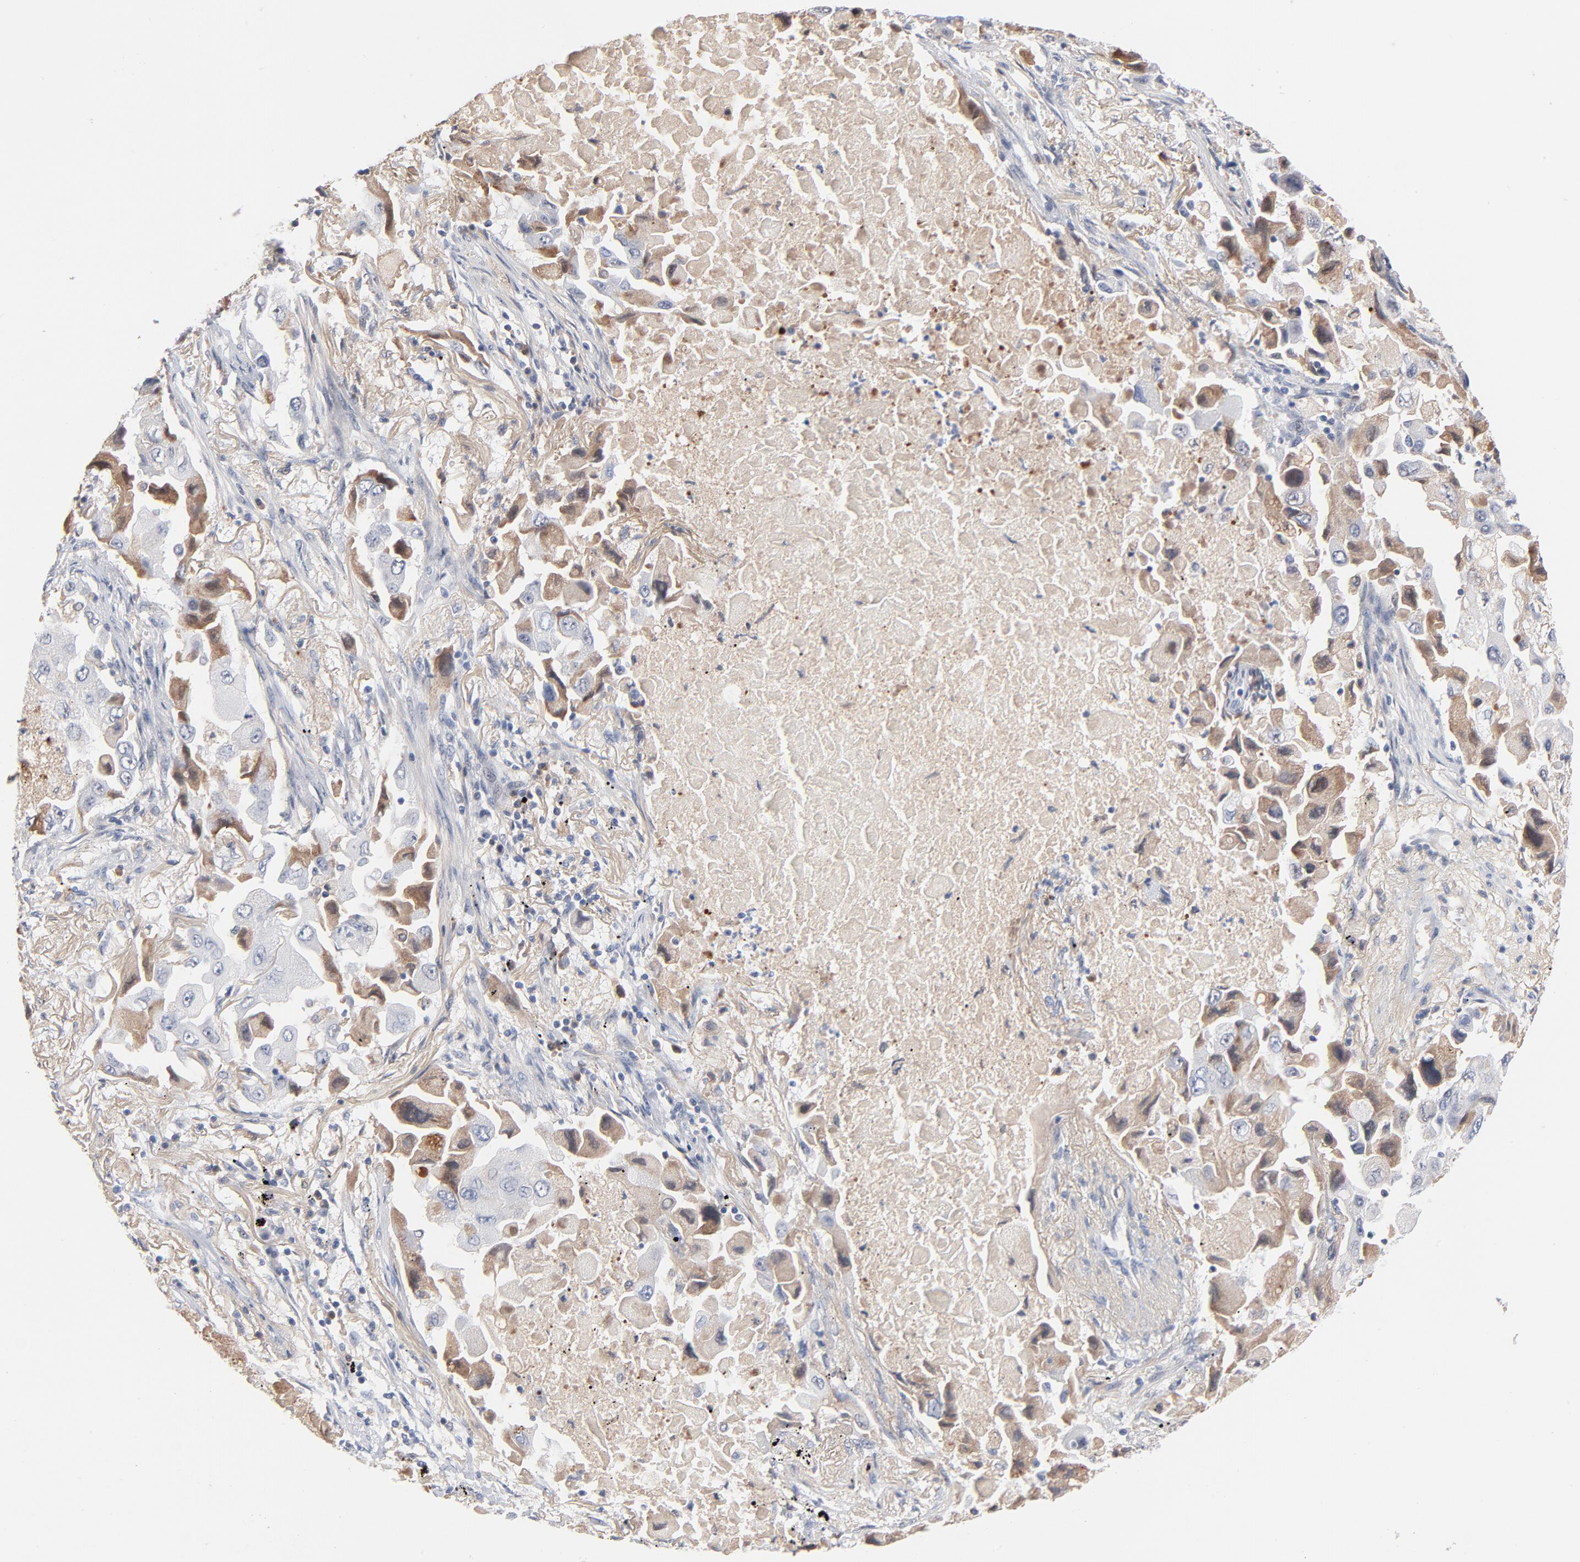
{"staining": {"intensity": "weak", "quantity": "<25%", "location": "cytoplasmic/membranous"}, "tissue": "lung cancer", "cell_type": "Tumor cells", "image_type": "cancer", "snomed": [{"axis": "morphology", "description": "Adenocarcinoma, NOS"}, {"axis": "topography", "description": "Lung"}], "caption": "Tumor cells are negative for brown protein staining in lung adenocarcinoma. The staining was performed using DAB (3,3'-diaminobenzidine) to visualize the protein expression in brown, while the nuclei were stained in blue with hematoxylin (Magnification: 20x).", "gene": "SERPINA4", "patient": {"sex": "female", "age": 65}}